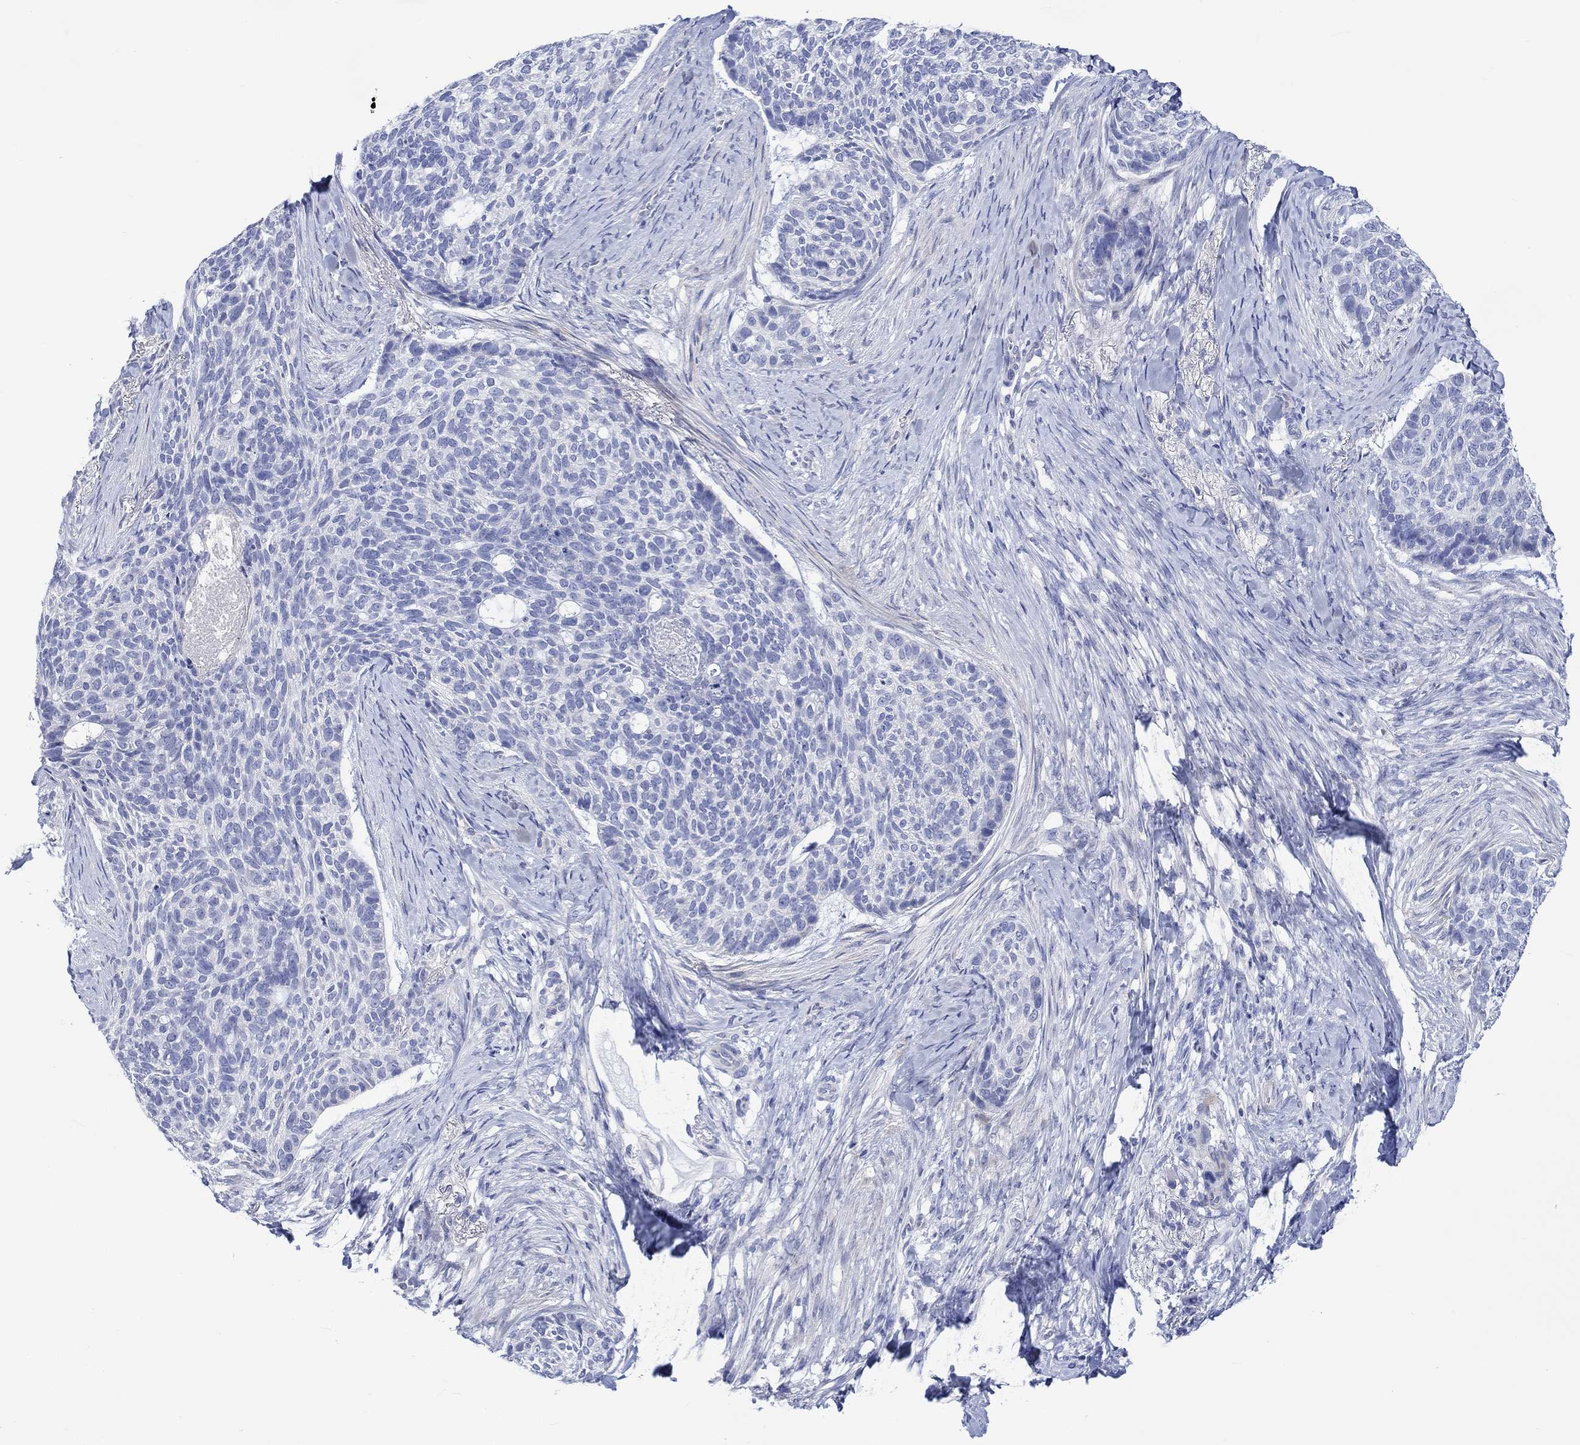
{"staining": {"intensity": "negative", "quantity": "none", "location": "none"}, "tissue": "skin cancer", "cell_type": "Tumor cells", "image_type": "cancer", "snomed": [{"axis": "morphology", "description": "Basal cell carcinoma"}, {"axis": "topography", "description": "Skin"}], "caption": "Immunohistochemistry photomicrograph of neoplastic tissue: human basal cell carcinoma (skin) stained with DAB (3,3'-diaminobenzidine) reveals no significant protein staining in tumor cells.", "gene": "NRIP3", "patient": {"sex": "female", "age": 69}}